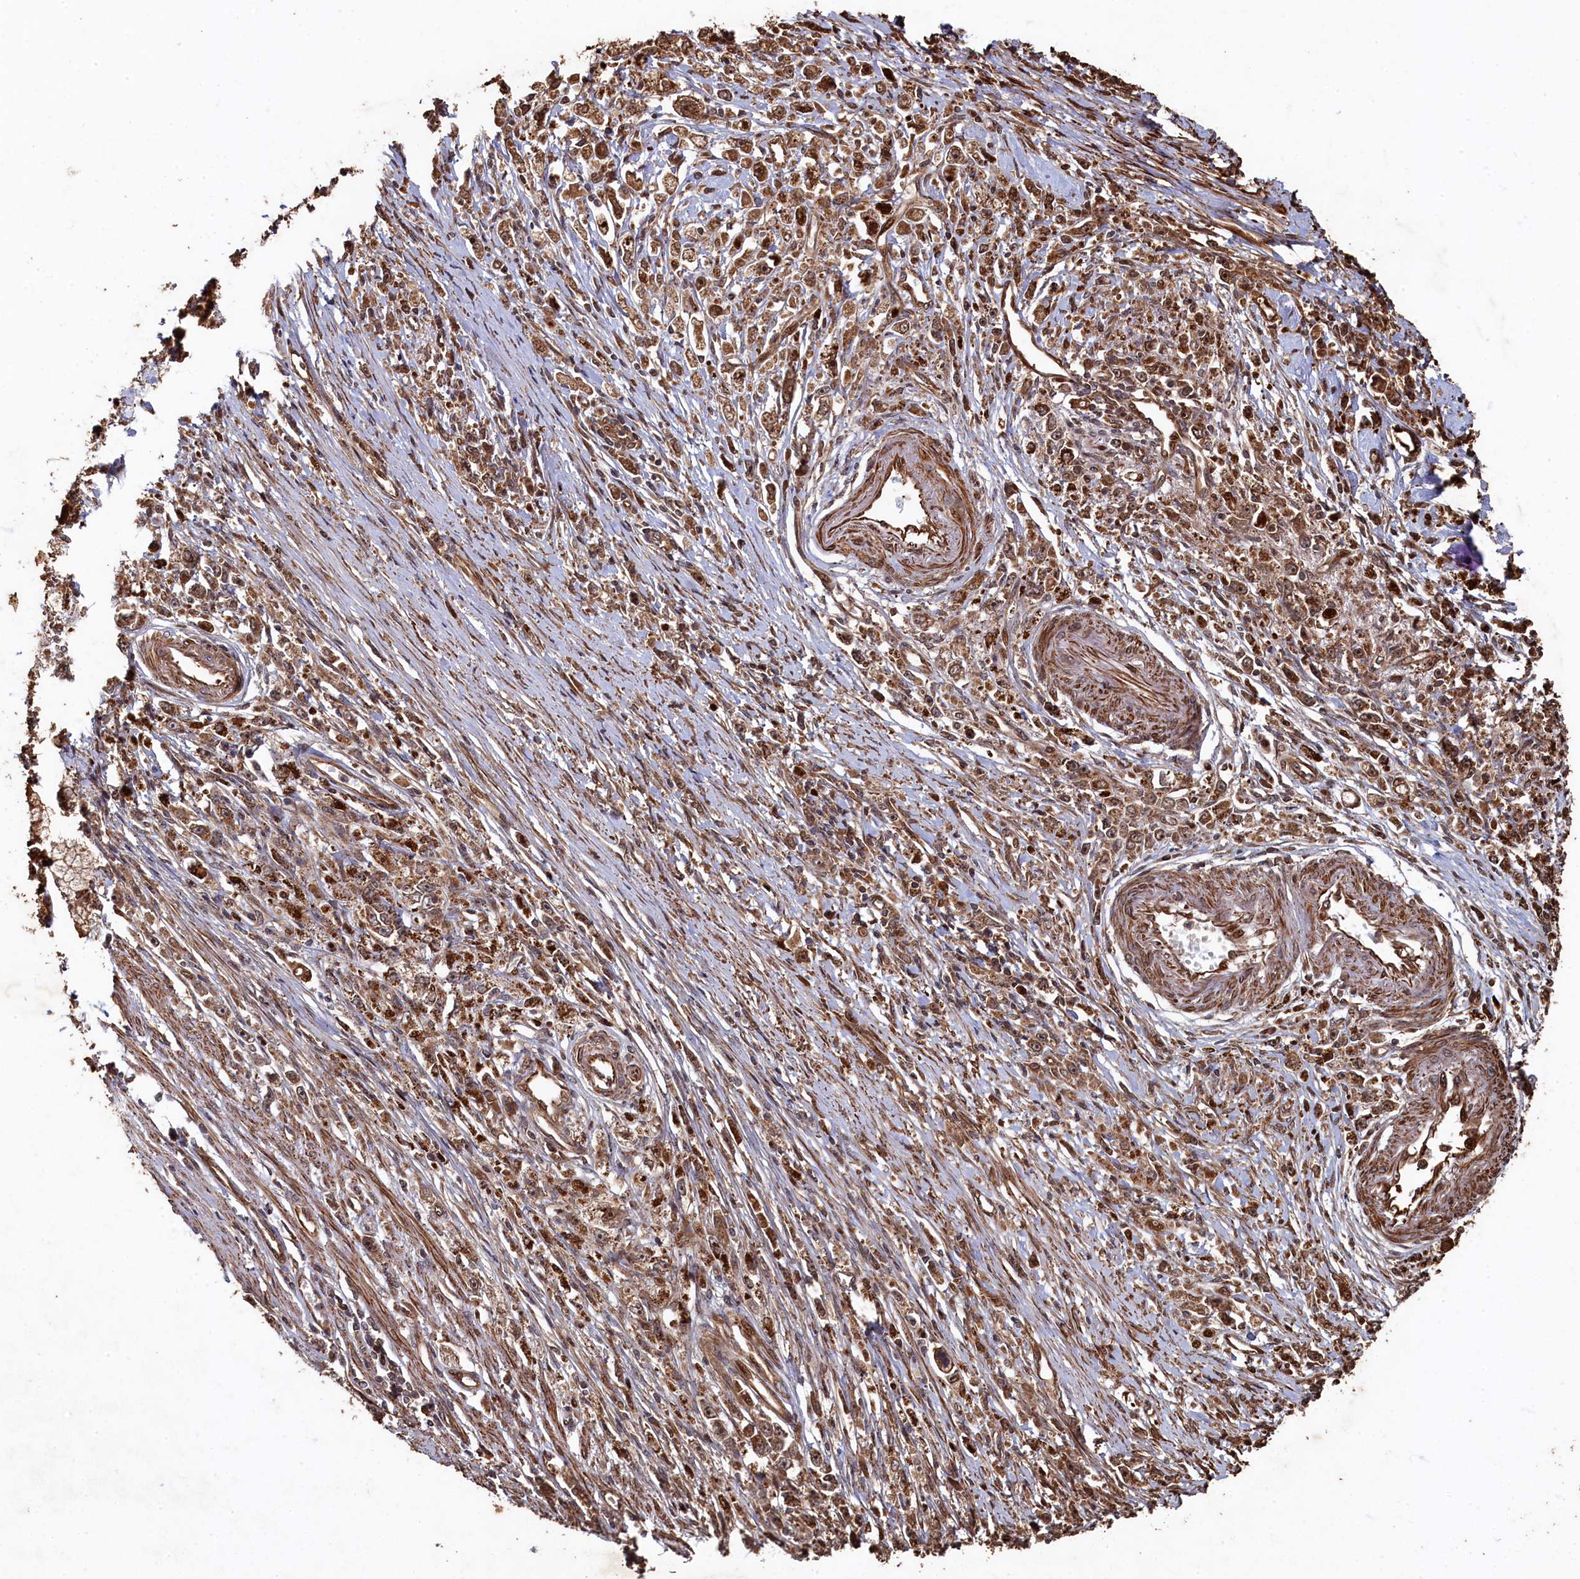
{"staining": {"intensity": "moderate", "quantity": ">75%", "location": "cytoplasmic/membranous"}, "tissue": "stomach cancer", "cell_type": "Tumor cells", "image_type": "cancer", "snomed": [{"axis": "morphology", "description": "Adenocarcinoma, NOS"}, {"axis": "topography", "description": "Stomach"}], "caption": "IHC (DAB) staining of stomach cancer (adenocarcinoma) exhibits moderate cytoplasmic/membranous protein staining in approximately >75% of tumor cells. (DAB IHC, brown staining for protein, blue staining for nuclei).", "gene": "PIGN", "patient": {"sex": "female", "age": 59}}